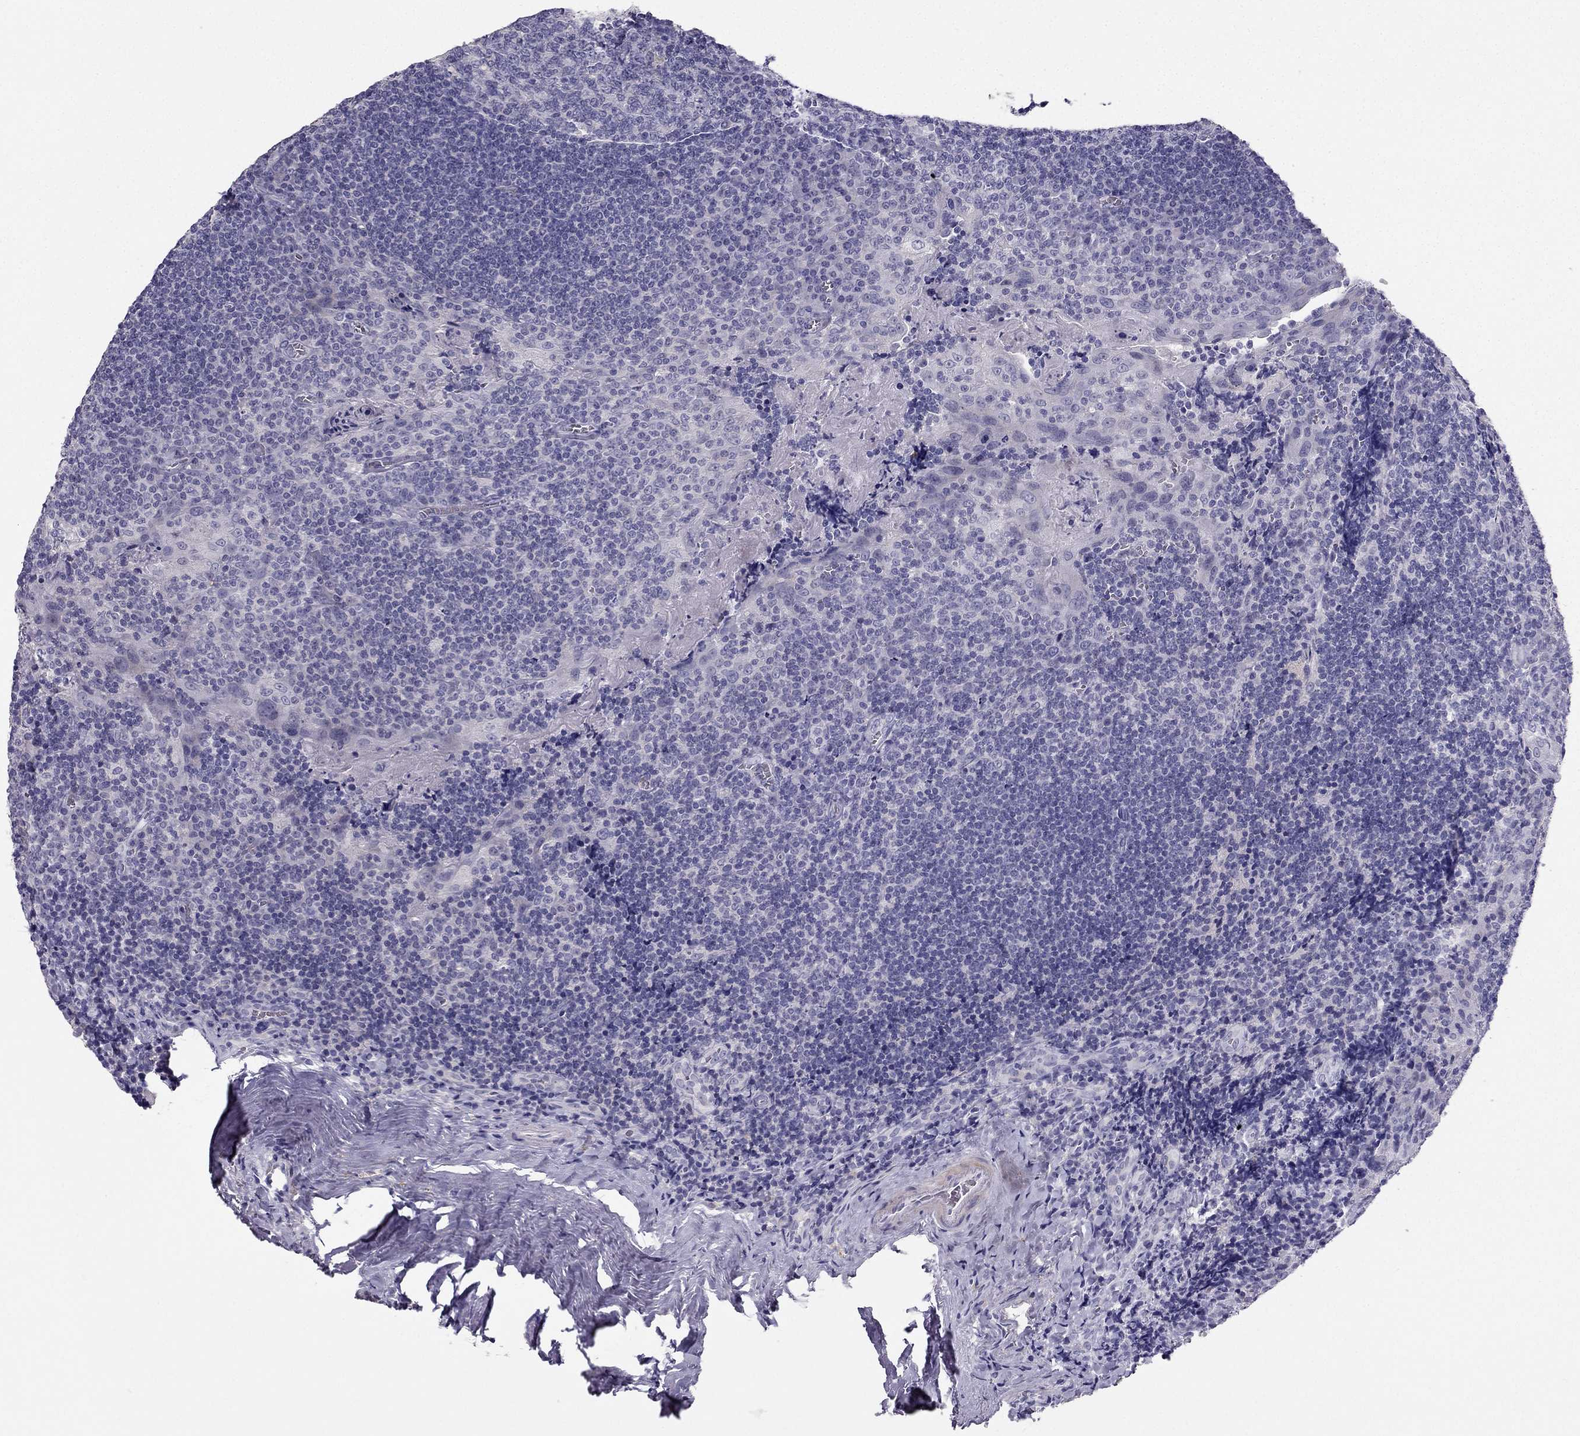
{"staining": {"intensity": "negative", "quantity": "none", "location": "none"}, "tissue": "tonsil", "cell_type": "Germinal center cells", "image_type": "normal", "snomed": [{"axis": "morphology", "description": "Normal tissue, NOS"}, {"axis": "morphology", "description": "Inflammation, NOS"}, {"axis": "topography", "description": "Tonsil"}], "caption": "High power microscopy micrograph of an IHC micrograph of benign tonsil, revealing no significant positivity in germinal center cells.", "gene": "LMTK3", "patient": {"sex": "female", "age": 31}}